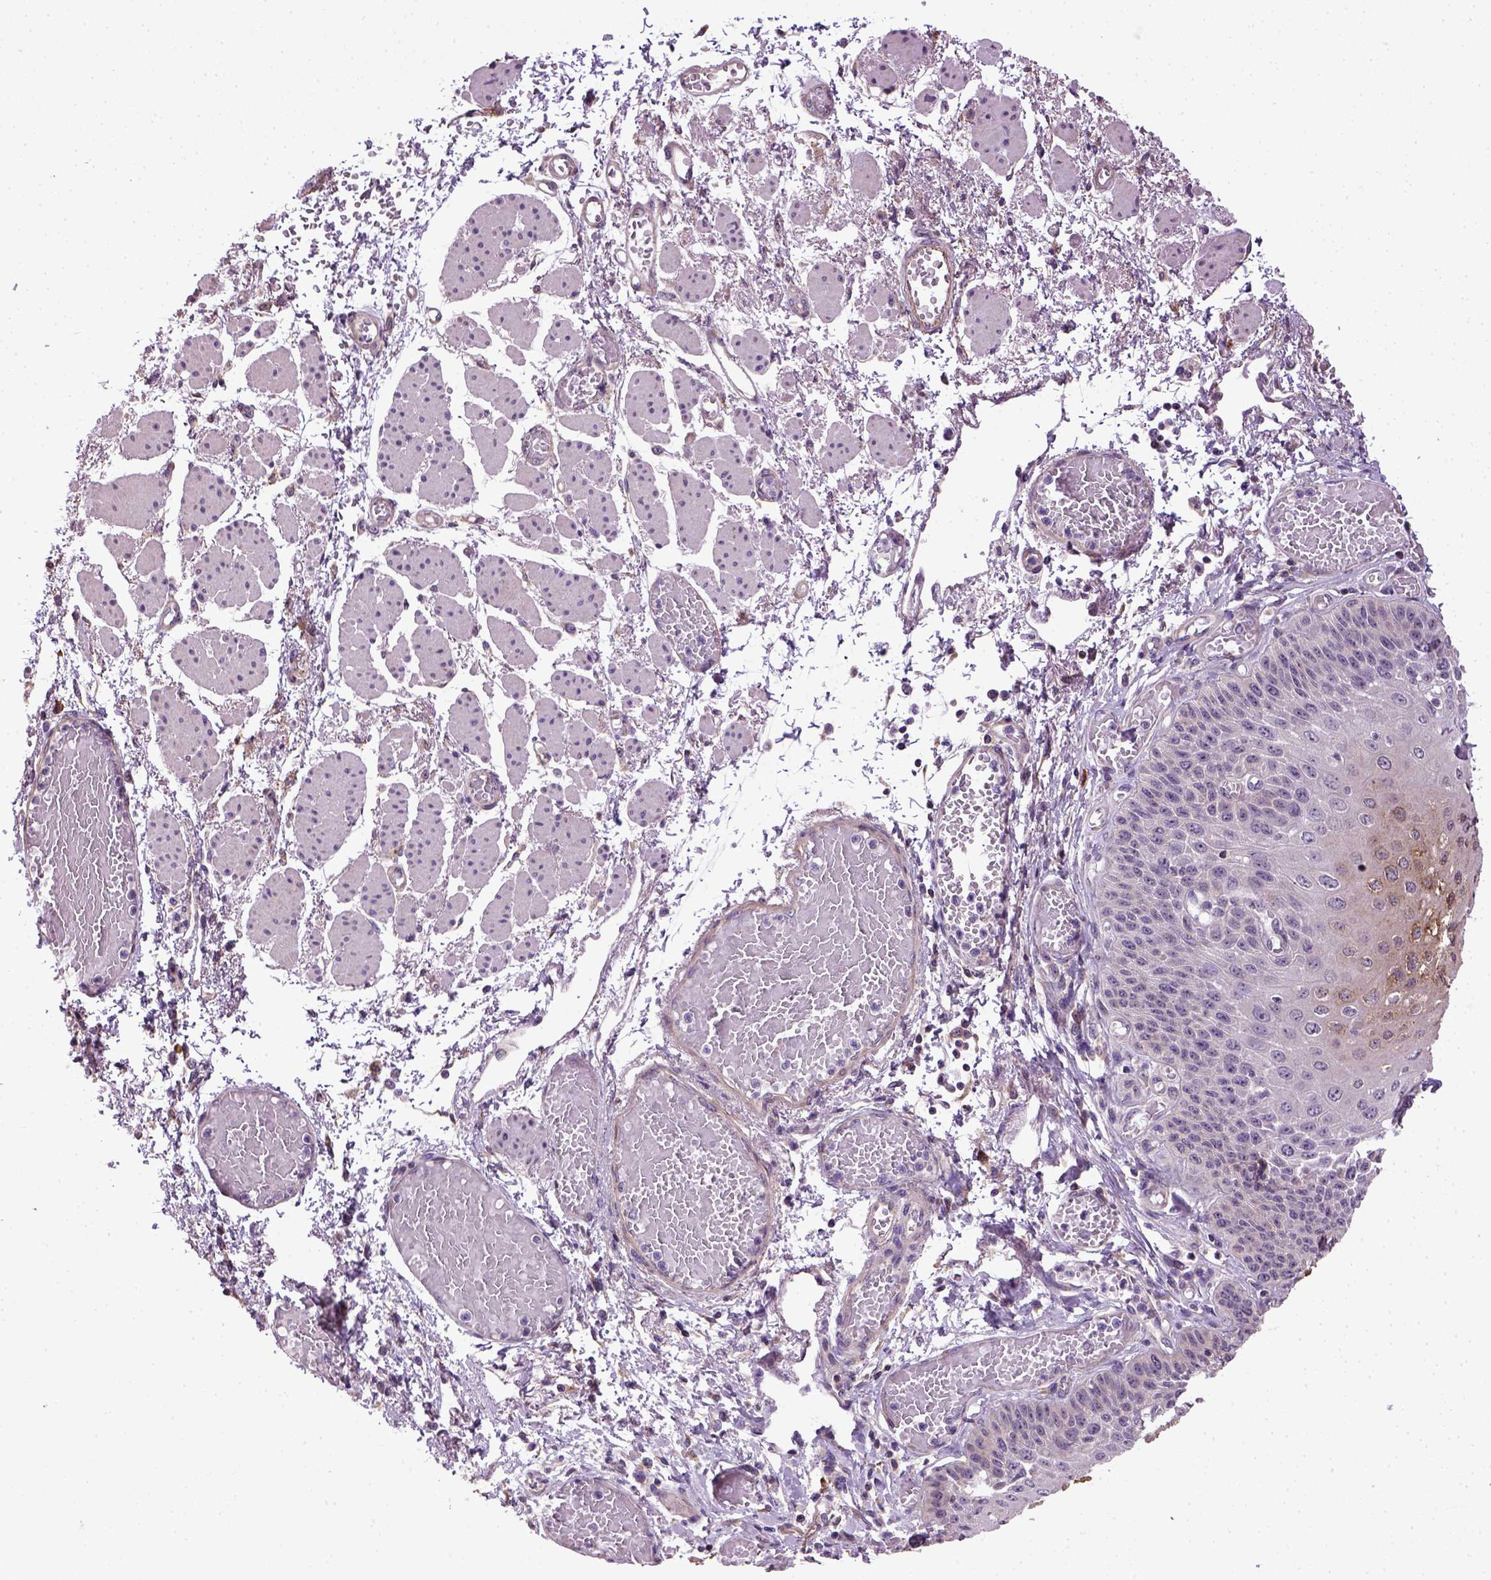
{"staining": {"intensity": "weak", "quantity": "25%-75%", "location": "cytoplasmic/membranous"}, "tissue": "esophagus", "cell_type": "Squamous epithelial cells", "image_type": "normal", "snomed": [{"axis": "morphology", "description": "Normal tissue, NOS"}, {"axis": "morphology", "description": "Adenocarcinoma, NOS"}, {"axis": "topography", "description": "Esophagus"}], "caption": "Protein expression analysis of normal esophagus displays weak cytoplasmic/membranous expression in approximately 25%-75% of squamous epithelial cells. The protein is shown in brown color, while the nuclei are stained blue.", "gene": "TPRG1", "patient": {"sex": "male", "age": 81}}